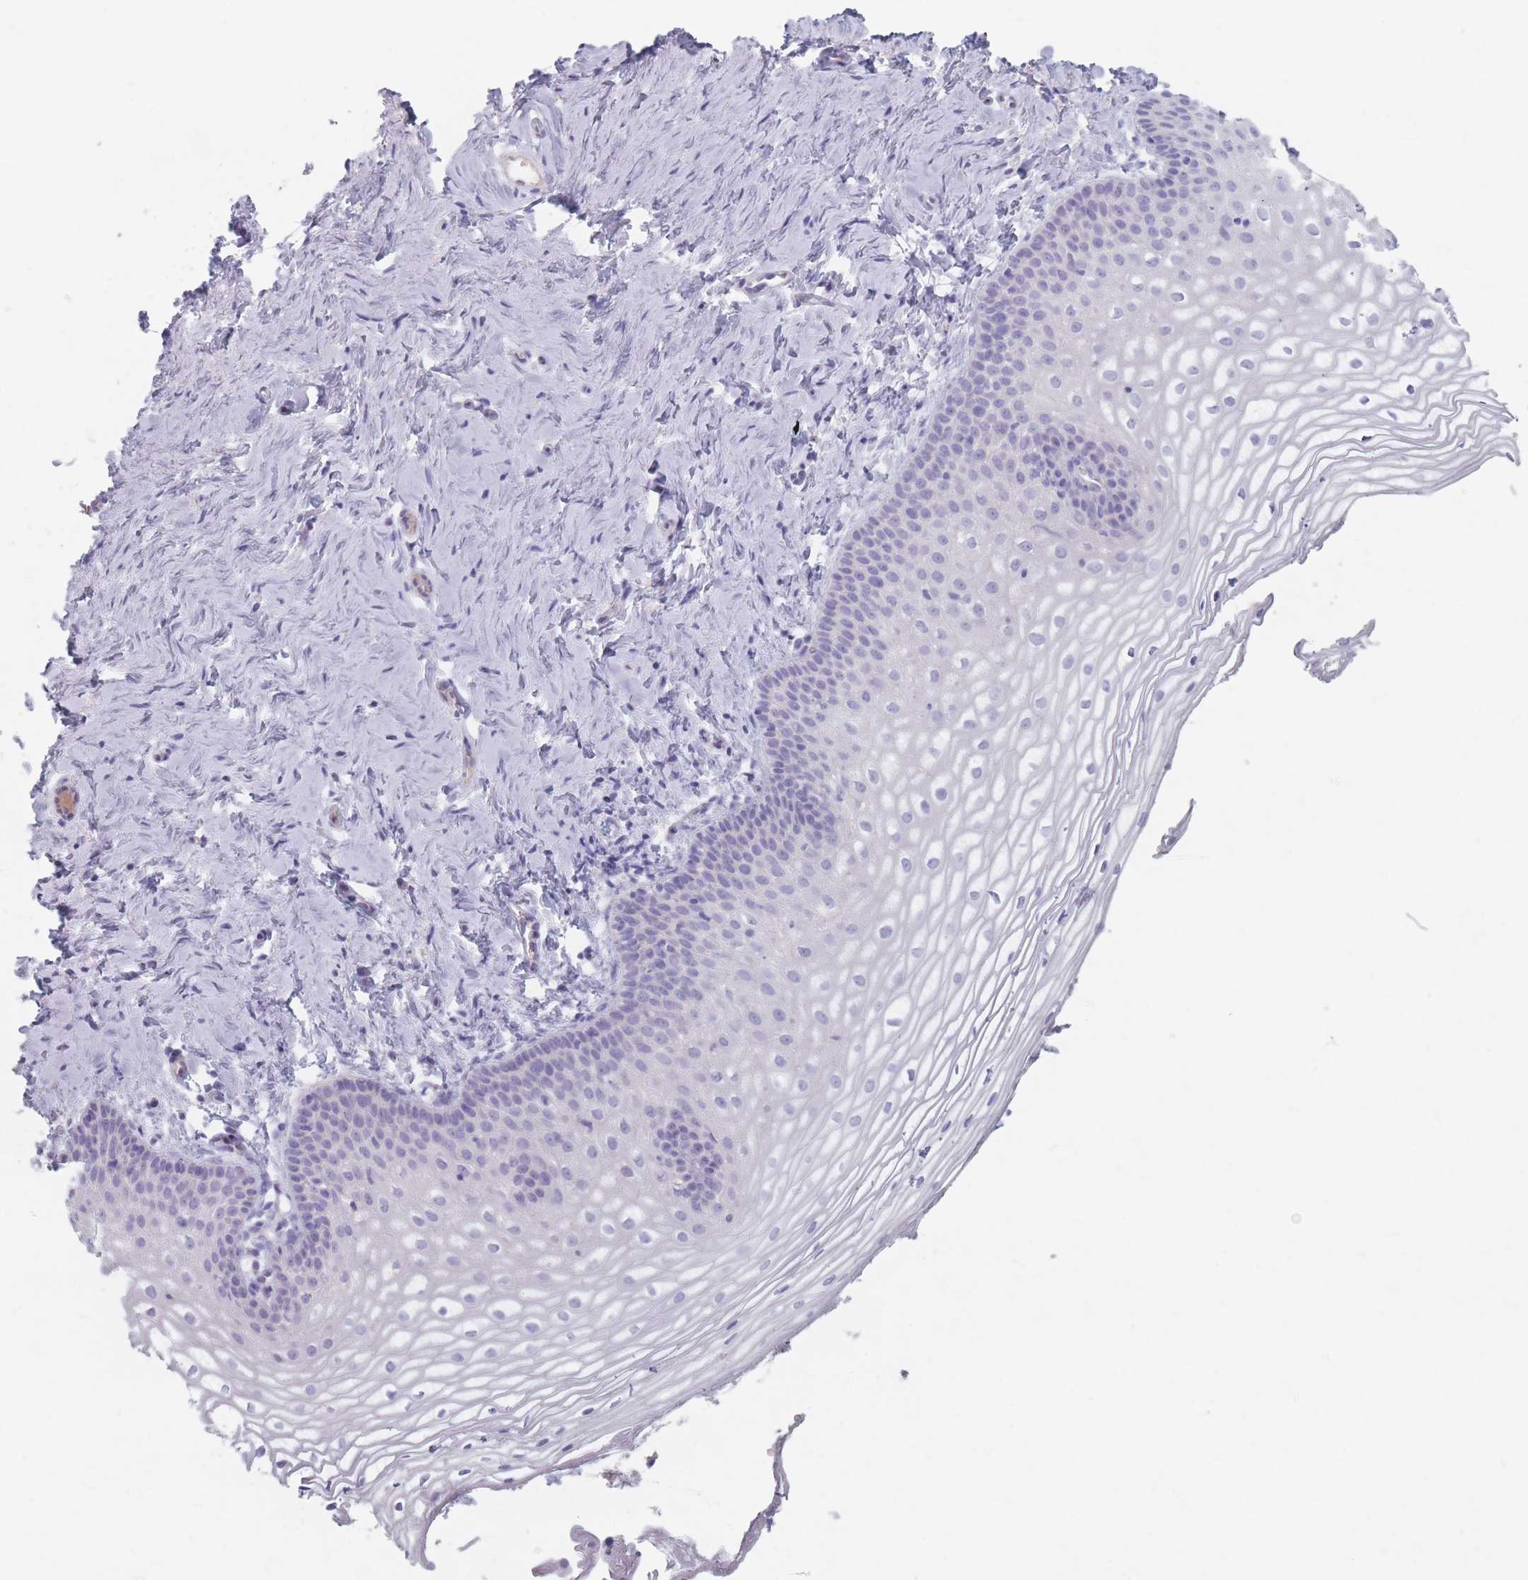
{"staining": {"intensity": "negative", "quantity": "none", "location": "none"}, "tissue": "vagina", "cell_type": "Squamous epithelial cells", "image_type": "normal", "snomed": [{"axis": "morphology", "description": "Normal tissue, NOS"}, {"axis": "topography", "description": "Vagina"}], "caption": "This is an immunohistochemistry photomicrograph of benign vagina. There is no expression in squamous epithelial cells.", "gene": "PIGM", "patient": {"sex": "female", "age": 56}}